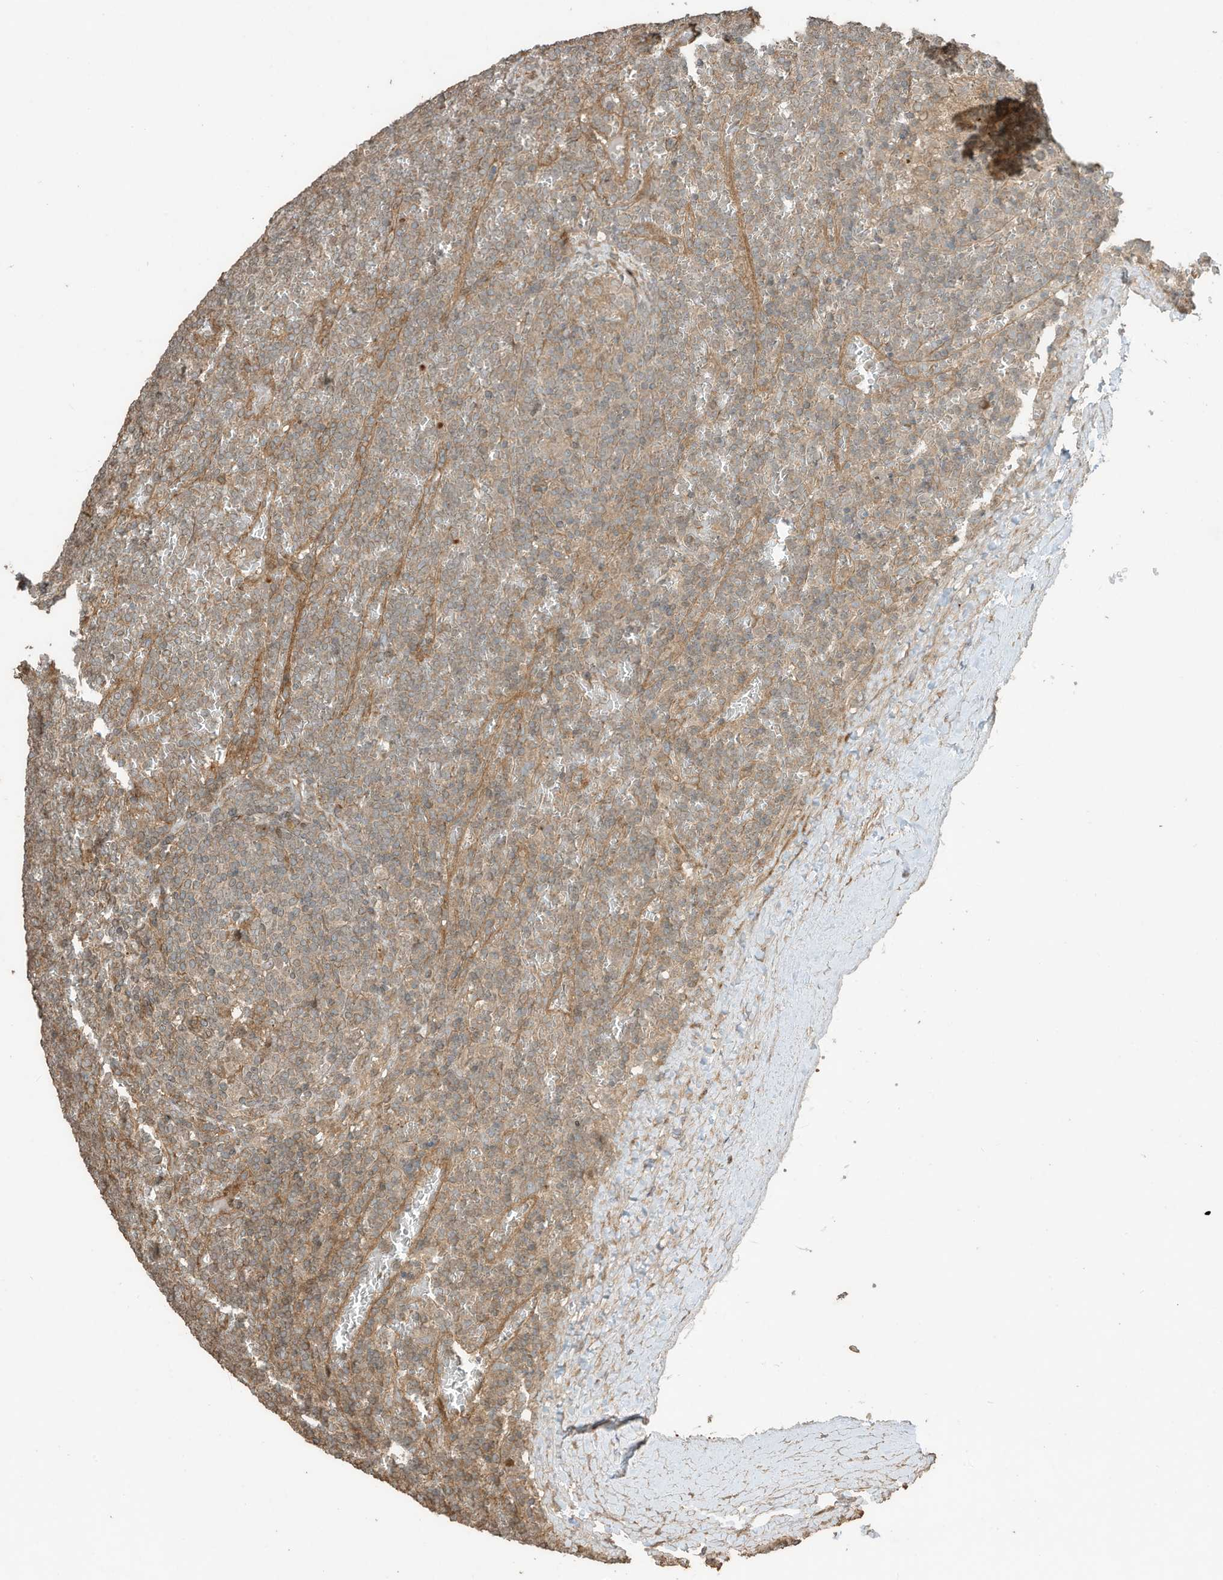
{"staining": {"intensity": "moderate", "quantity": ">75%", "location": "cytoplasmic/membranous"}, "tissue": "lymphoma", "cell_type": "Tumor cells", "image_type": "cancer", "snomed": [{"axis": "morphology", "description": "Malignant lymphoma, non-Hodgkin's type, Low grade"}, {"axis": "topography", "description": "Spleen"}], "caption": "Immunohistochemical staining of low-grade malignant lymphoma, non-Hodgkin's type demonstrates medium levels of moderate cytoplasmic/membranous expression in about >75% of tumor cells.", "gene": "ZNF653", "patient": {"sex": "female", "age": 19}}